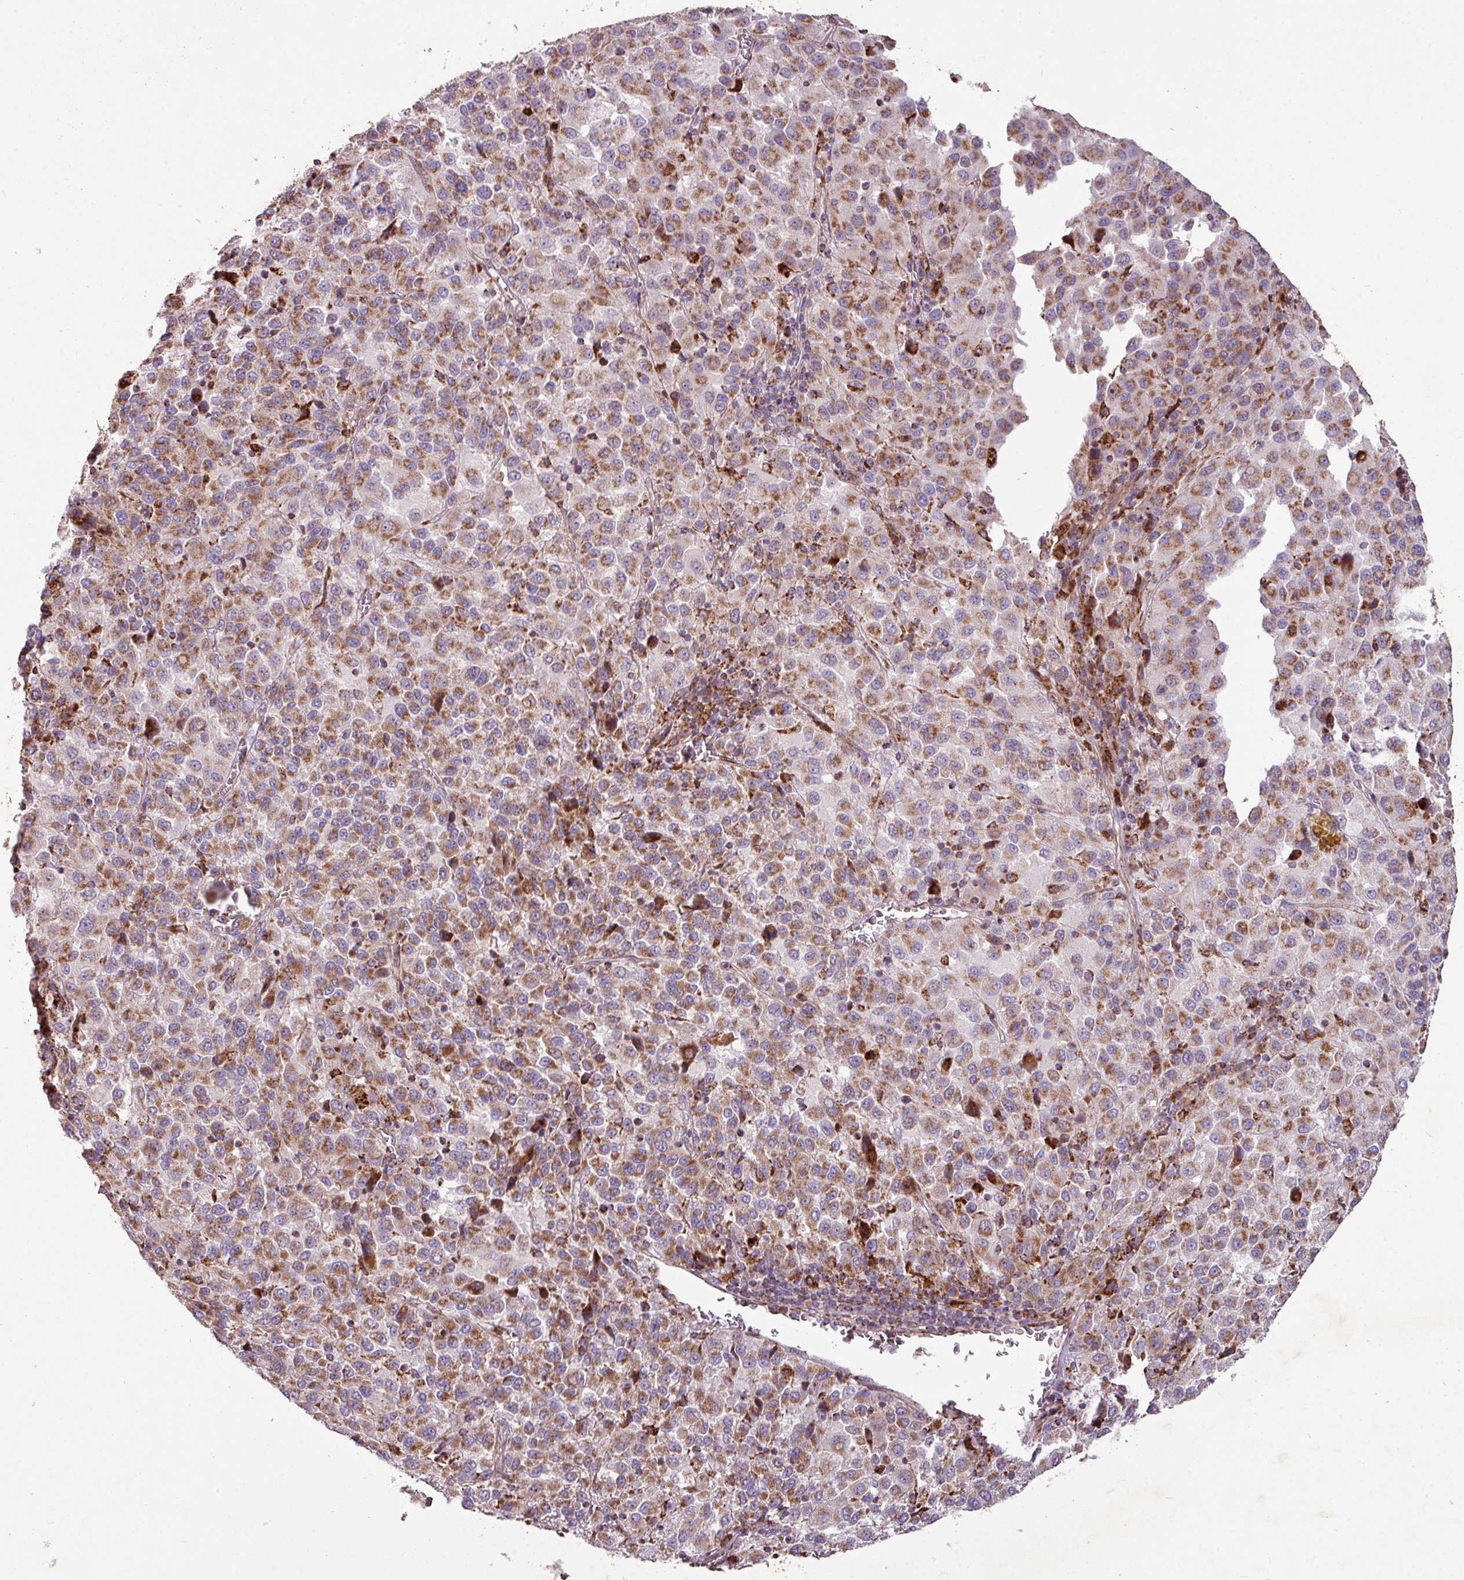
{"staining": {"intensity": "moderate", "quantity": ">75%", "location": "cytoplasmic/membranous"}, "tissue": "melanoma", "cell_type": "Tumor cells", "image_type": "cancer", "snomed": [{"axis": "morphology", "description": "Malignant melanoma, Metastatic site"}, {"axis": "topography", "description": "Lung"}], "caption": "Tumor cells show moderate cytoplasmic/membranous staining in about >75% of cells in melanoma.", "gene": "SQOR", "patient": {"sex": "male", "age": 64}}